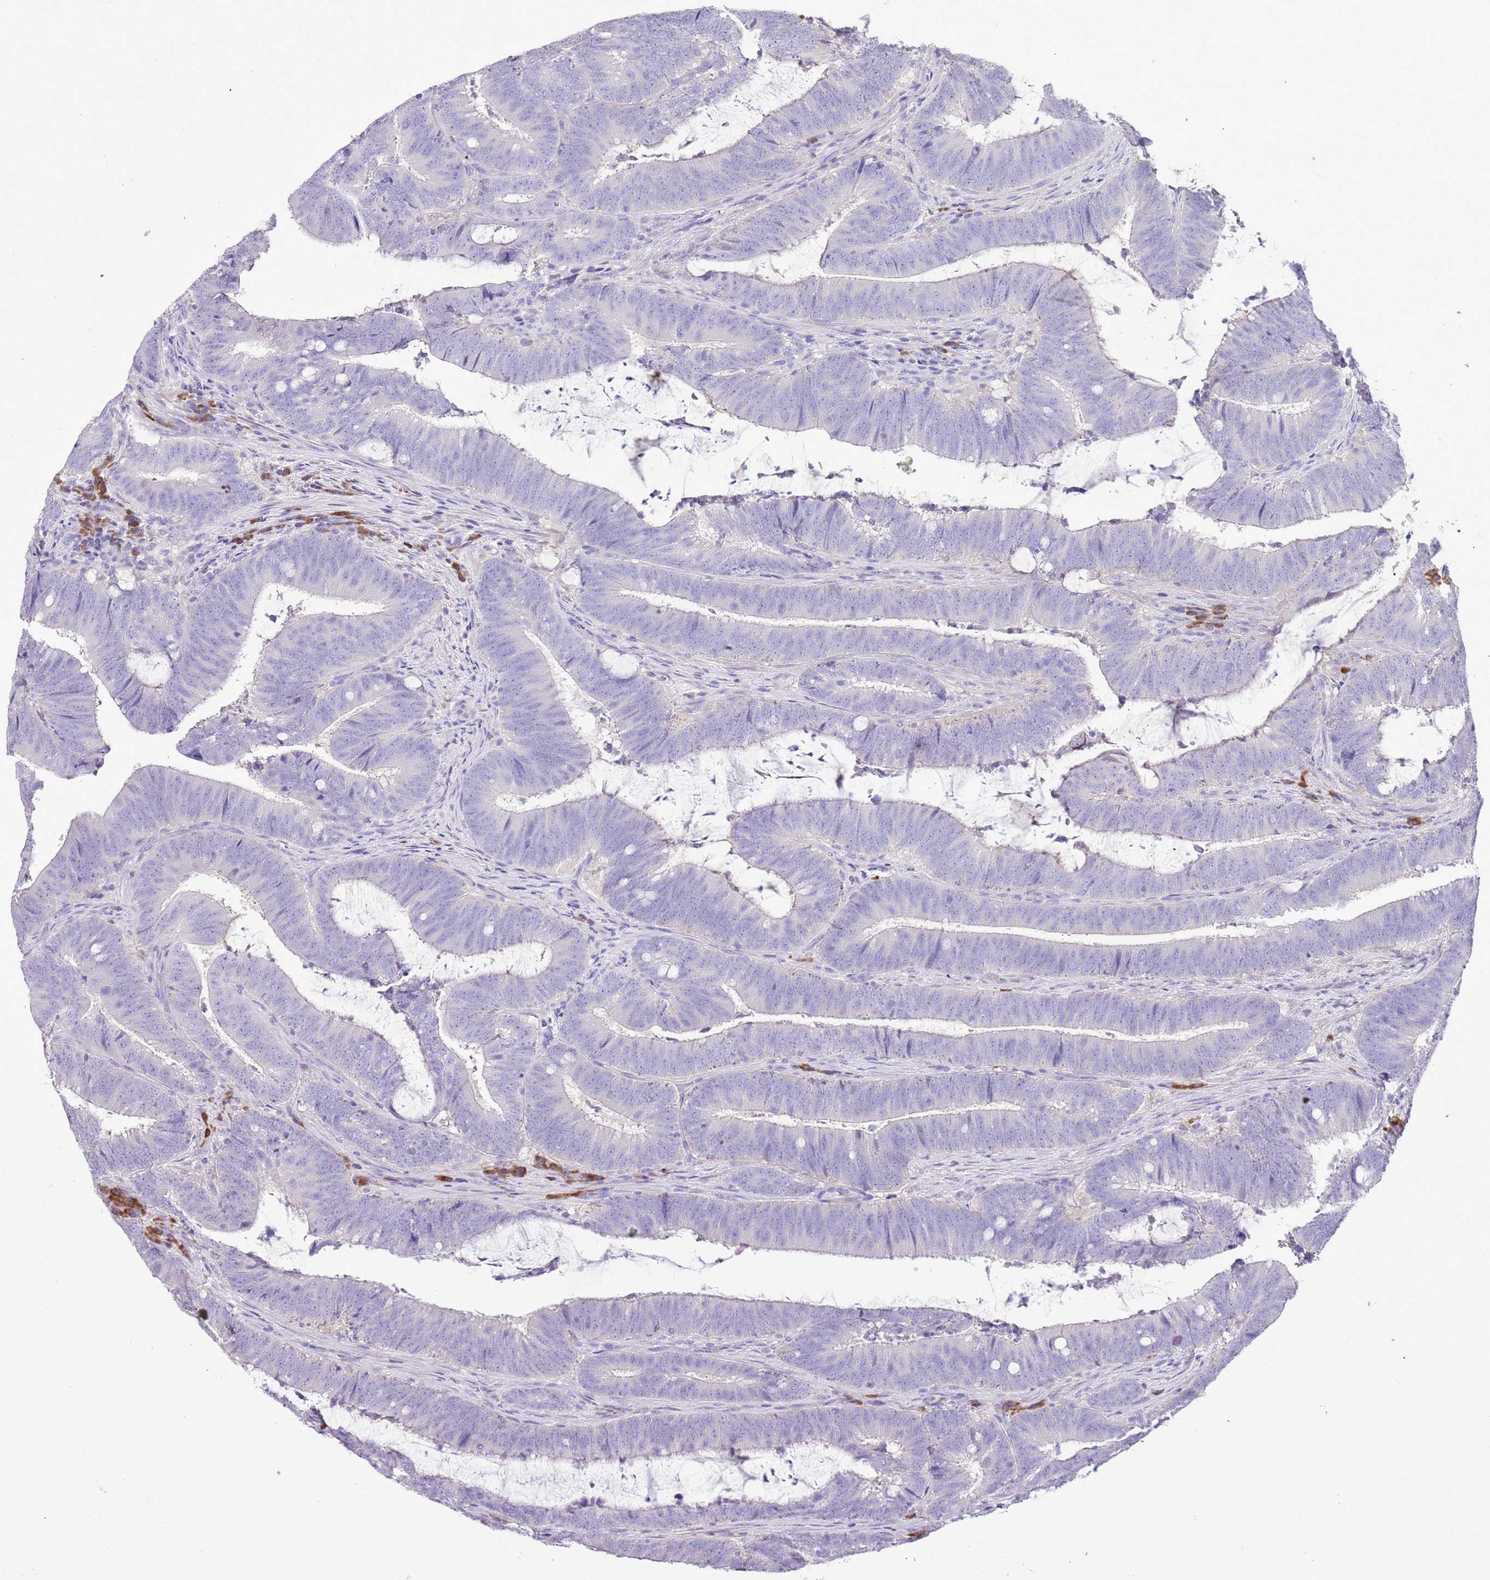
{"staining": {"intensity": "negative", "quantity": "none", "location": "none"}, "tissue": "colorectal cancer", "cell_type": "Tumor cells", "image_type": "cancer", "snomed": [{"axis": "morphology", "description": "Adenocarcinoma, NOS"}, {"axis": "topography", "description": "Colon"}], "caption": "The IHC micrograph has no significant positivity in tumor cells of colorectal cancer tissue.", "gene": "AAR2", "patient": {"sex": "female", "age": 43}}